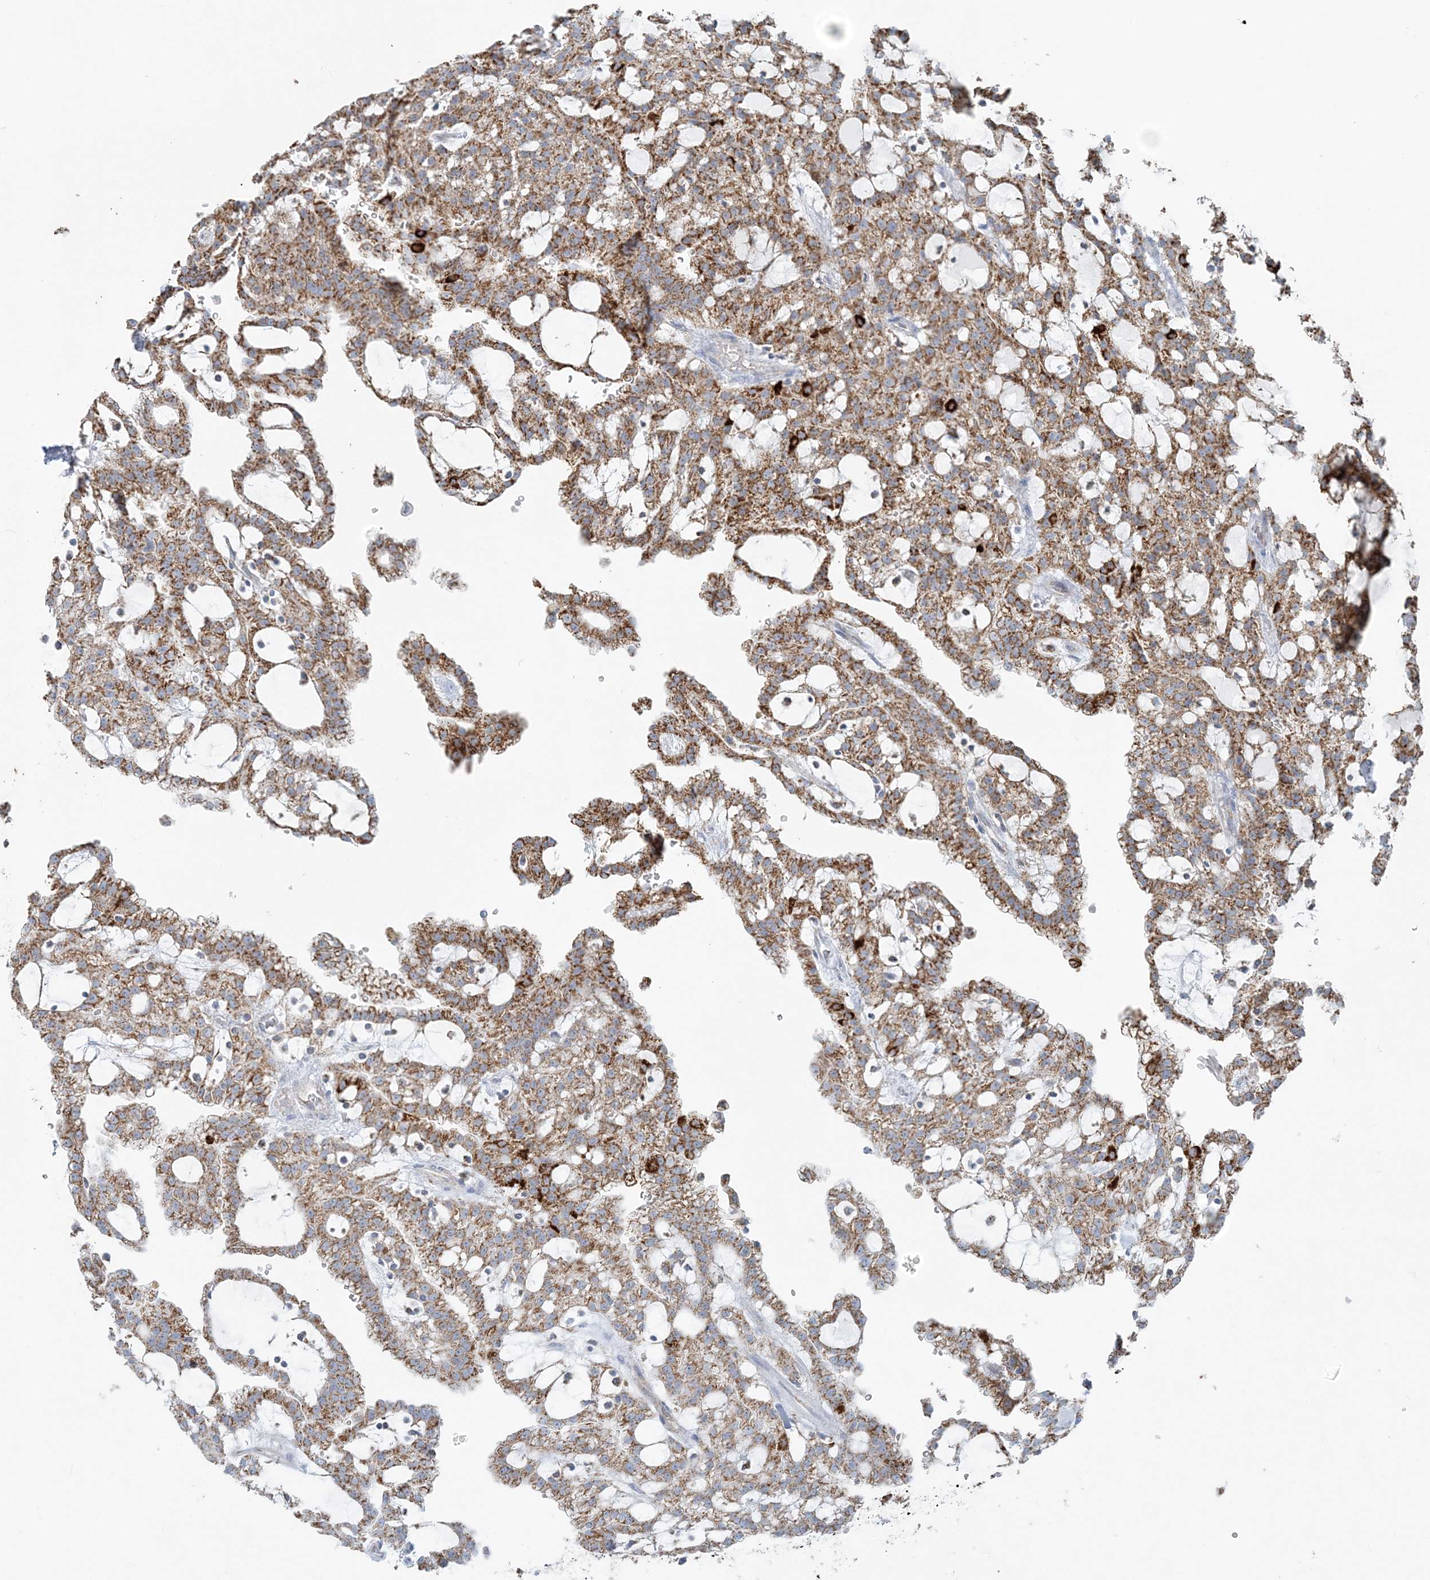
{"staining": {"intensity": "moderate", "quantity": ">75%", "location": "cytoplasmic/membranous"}, "tissue": "renal cancer", "cell_type": "Tumor cells", "image_type": "cancer", "snomed": [{"axis": "morphology", "description": "Adenocarcinoma, NOS"}, {"axis": "topography", "description": "Kidney"}], "caption": "An image showing moderate cytoplasmic/membranous positivity in about >75% of tumor cells in renal adenocarcinoma, as visualized by brown immunohistochemical staining.", "gene": "PCCB", "patient": {"sex": "male", "age": 63}}